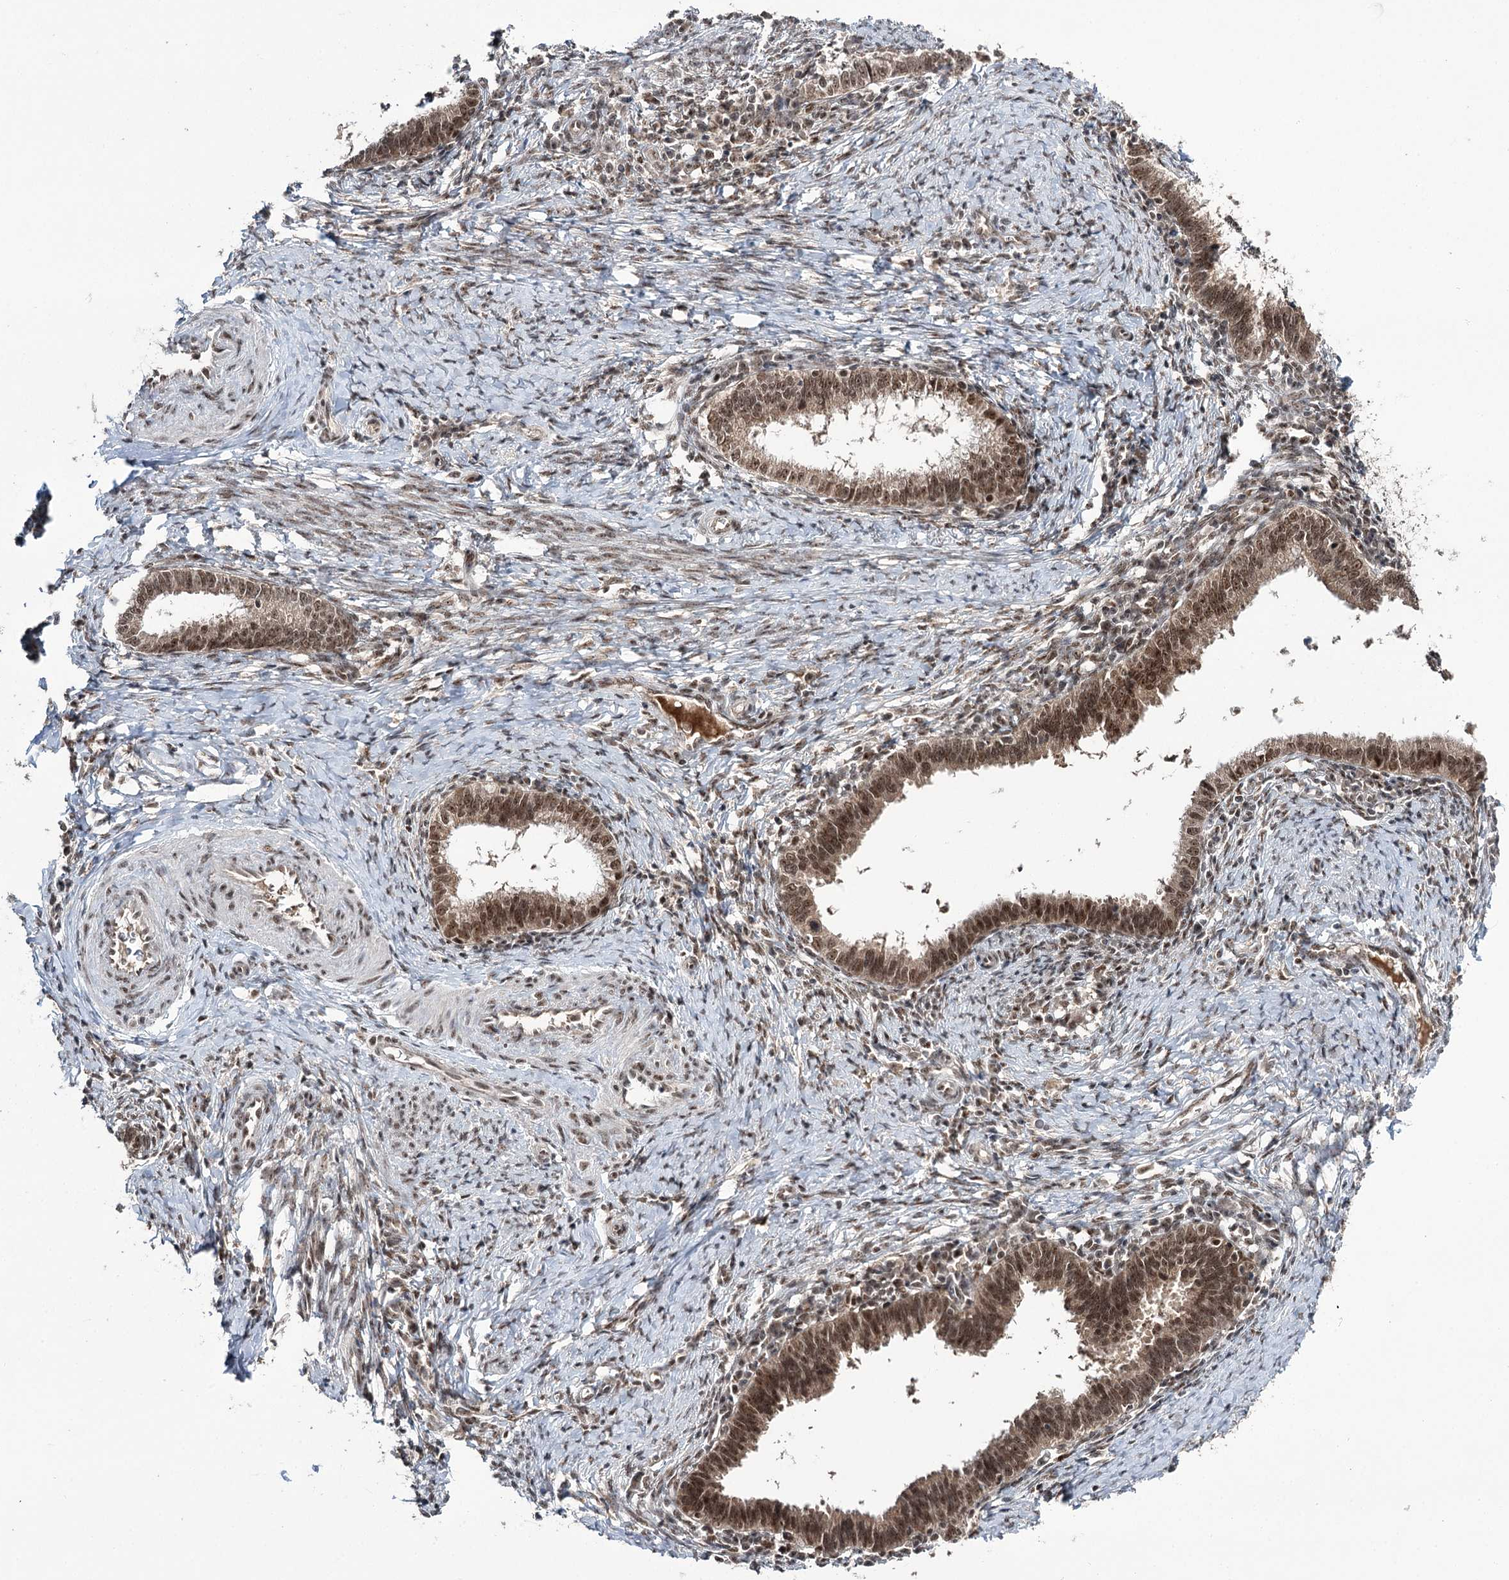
{"staining": {"intensity": "moderate", "quantity": ">75%", "location": "nuclear"}, "tissue": "cervical cancer", "cell_type": "Tumor cells", "image_type": "cancer", "snomed": [{"axis": "morphology", "description": "Adenocarcinoma, NOS"}, {"axis": "topography", "description": "Cervix"}], "caption": "This histopathology image exhibits immunohistochemistry staining of human cervical cancer, with medium moderate nuclear expression in approximately >75% of tumor cells.", "gene": "ERCC3", "patient": {"sex": "female", "age": 36}}